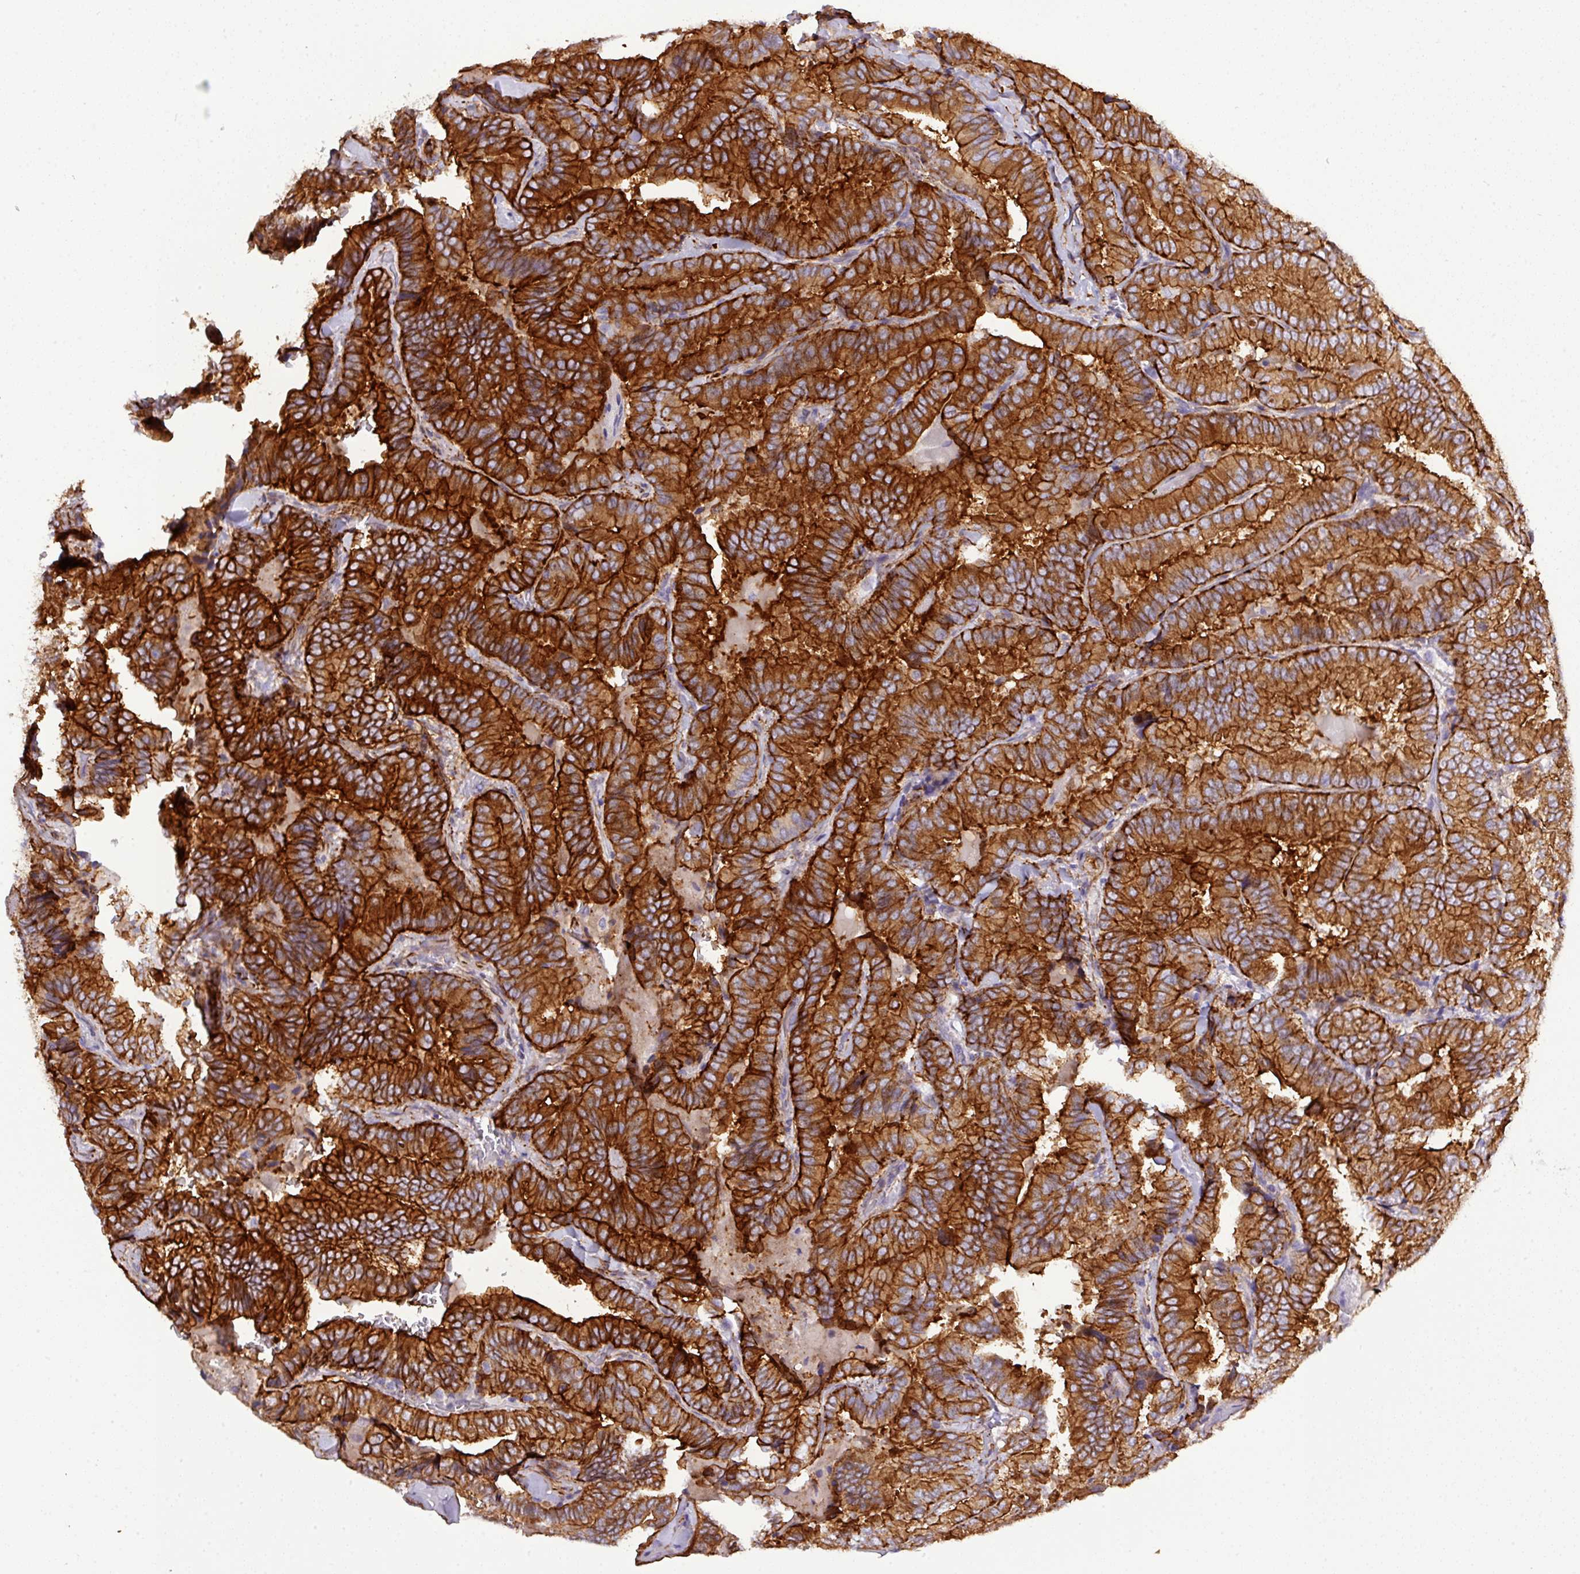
{"staining": {"intensity": "strong", "quantity": ">75%", "location": "cytoplasmic/membranous"}, "tissue": "thyroid cancer", "cell_type": "Tumor cells", "image_type": "cancer", "snomed": [{"axis": "morphology", "description": "Papillary adenocarcinoma, NOS"}, {"axis": "topography", "description": "Thyroid gland"}], "caption": "This image exhibits IHC staining of thyroid cancer (papillary adenocarcinoma), with high strong cytoplasmic/membranous staining in about >75% of tumor cells.", "gene": "PARD6A", "patient": {"sex": "male", "age": 61}}